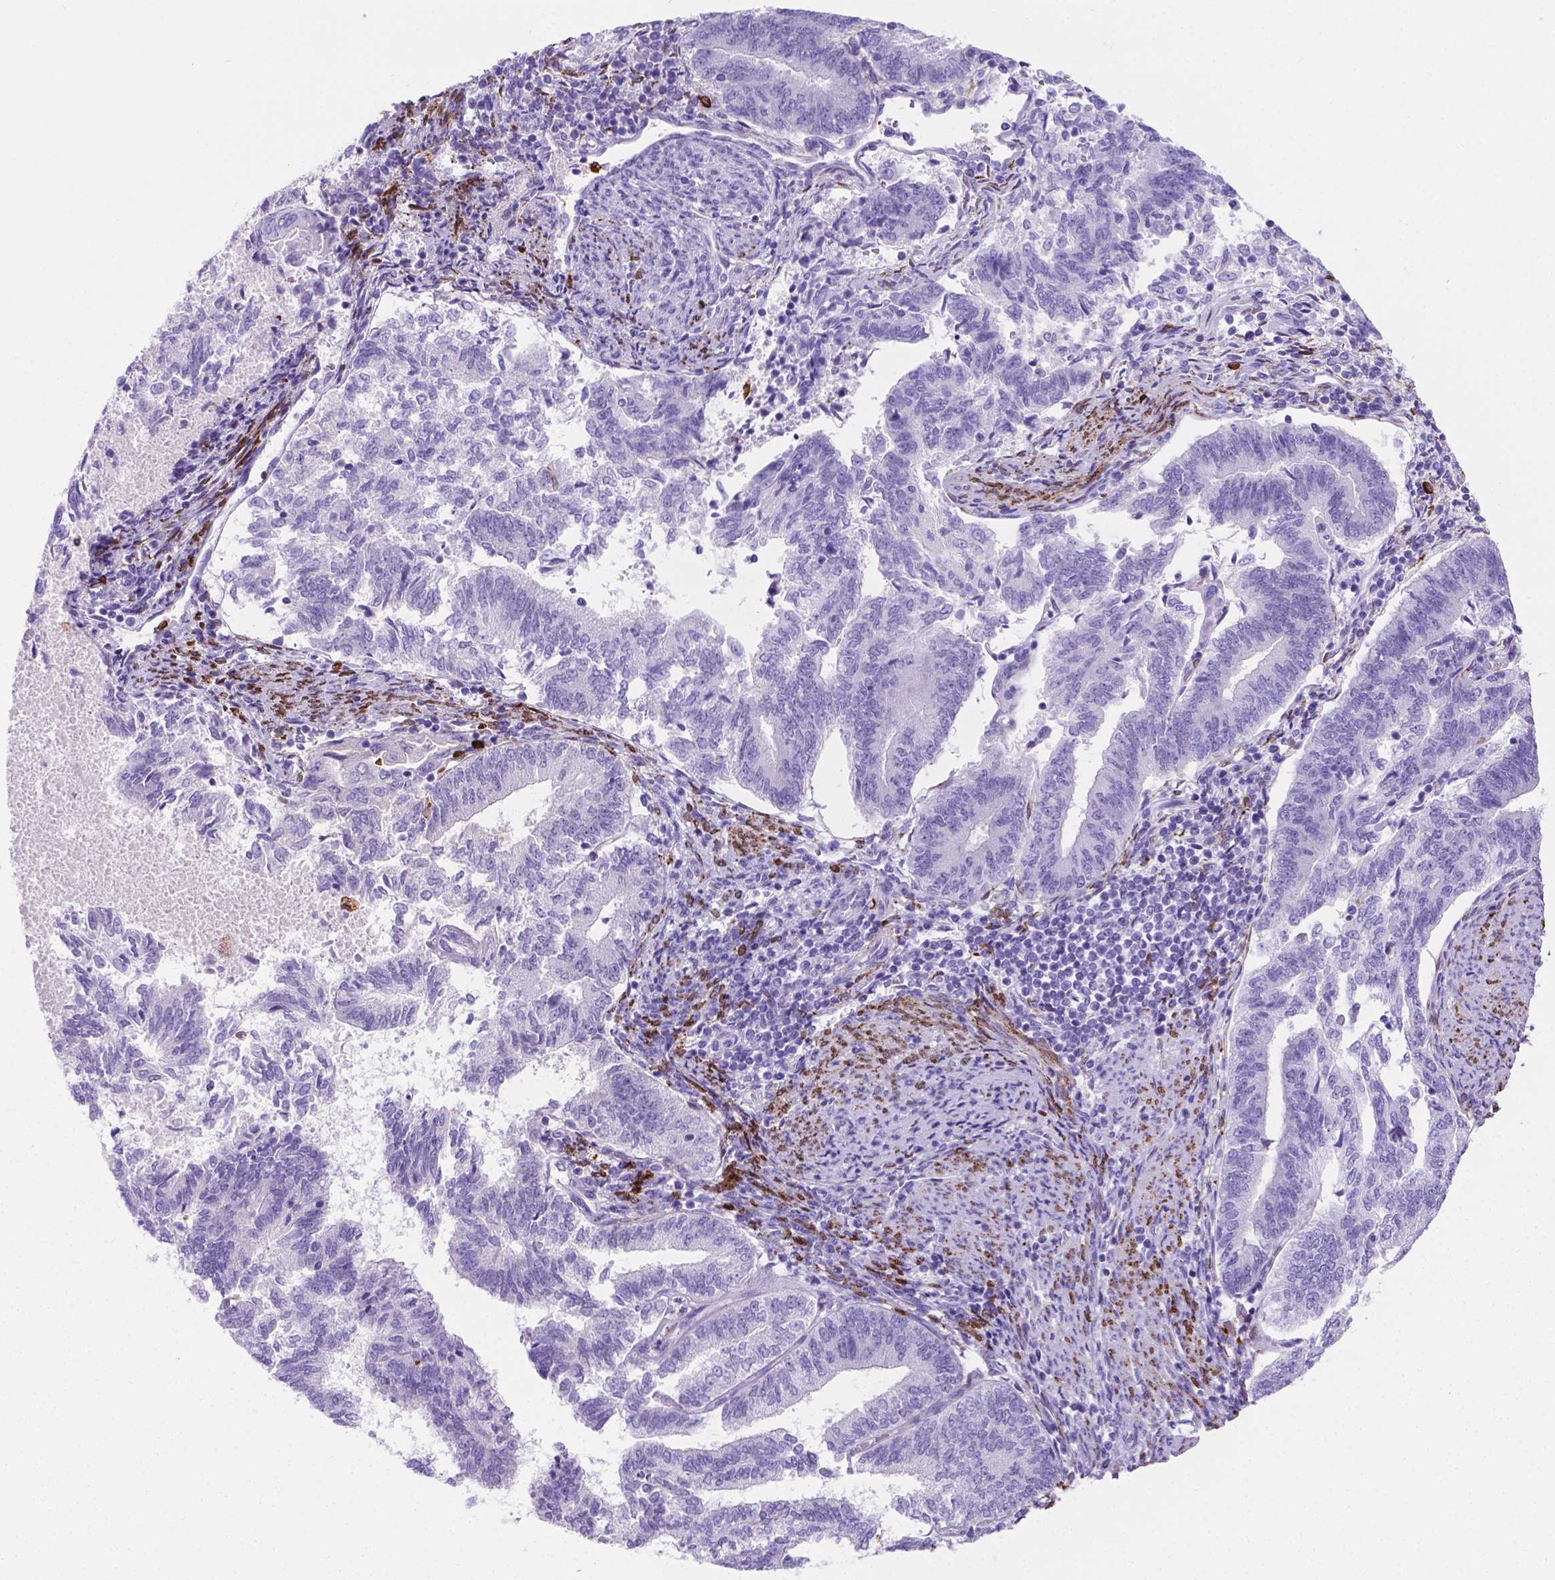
{"staining": {"intensity": "negative", "quantity": "none", "location": "none"}, "tissue": "endometrial cancer", "cell_type": "Tumor cells", "image_type": "cancer", "snomed": [{"axis": "morphology", "description": "Adenocarcinoma, NOS"}, {"axis": "topography", "description": "Endometrium"}], "caption": "Tumor cells show no significant expression in endometrial cancer.", "gene": "MACF1", "patient": {"sex": "female", "age": 65}}